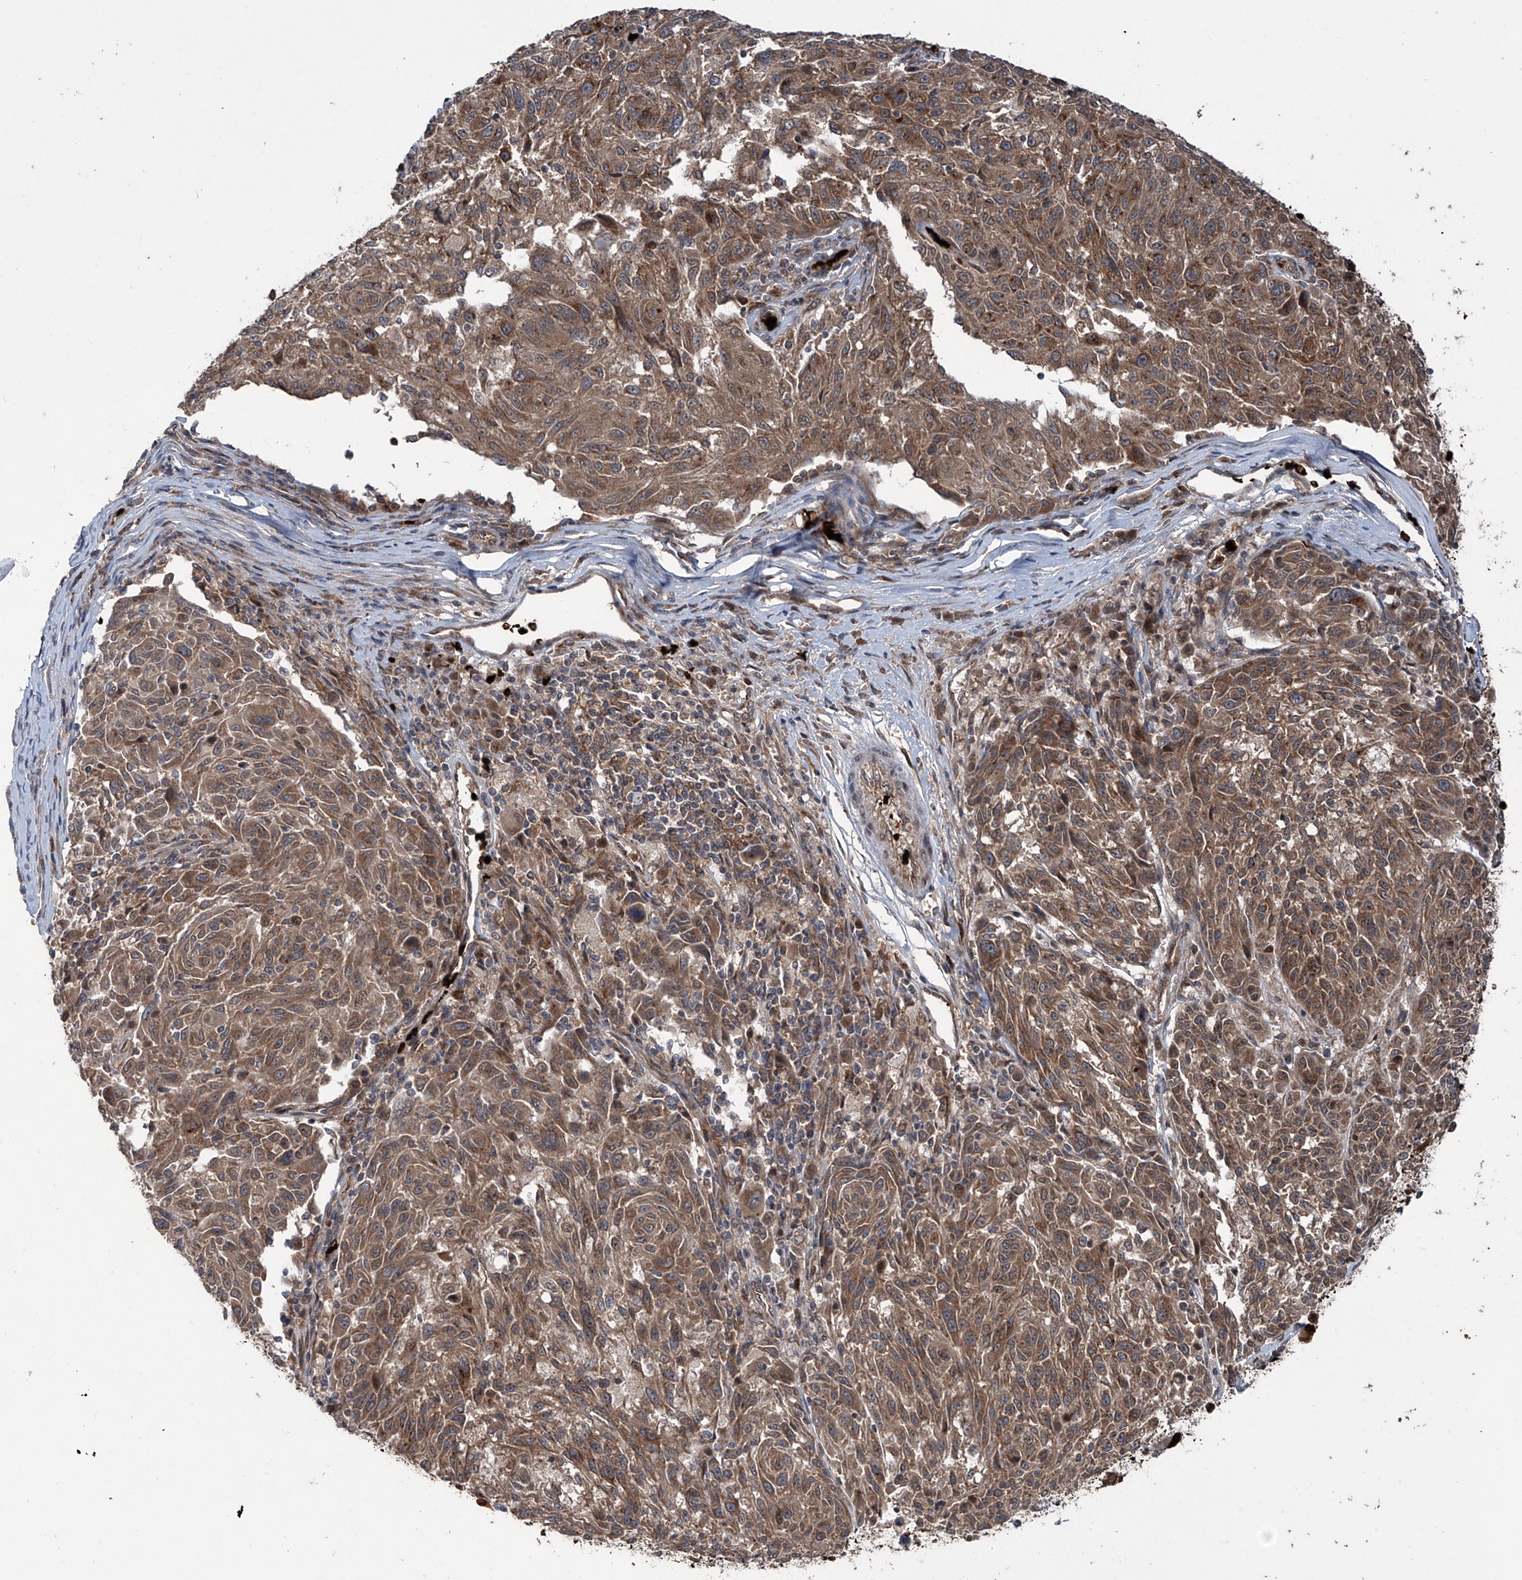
{"staining": {"intensity": "moderate", "quantity": ">75%", "location": "cytoplasmic/membranous"}, "tissue": "melanoma", "cell_type": "Tumor cells", "image_type": "cancer", "snomed": [{"axis": "morphology", "description": "Malignant melanoma, NOS"}, {"axis": "topography", "description": "Skin"}], "caption": "Protein positivity by IHC shows moderate cytoplasmic/membranous expression in approximately >75% of tumor cells in melanoma. The protein of interest is shown in brown color, while the nuclei are stained blue.", "gene": "ZDHHC9", "patient": {"sex": "male", "age": 53}}